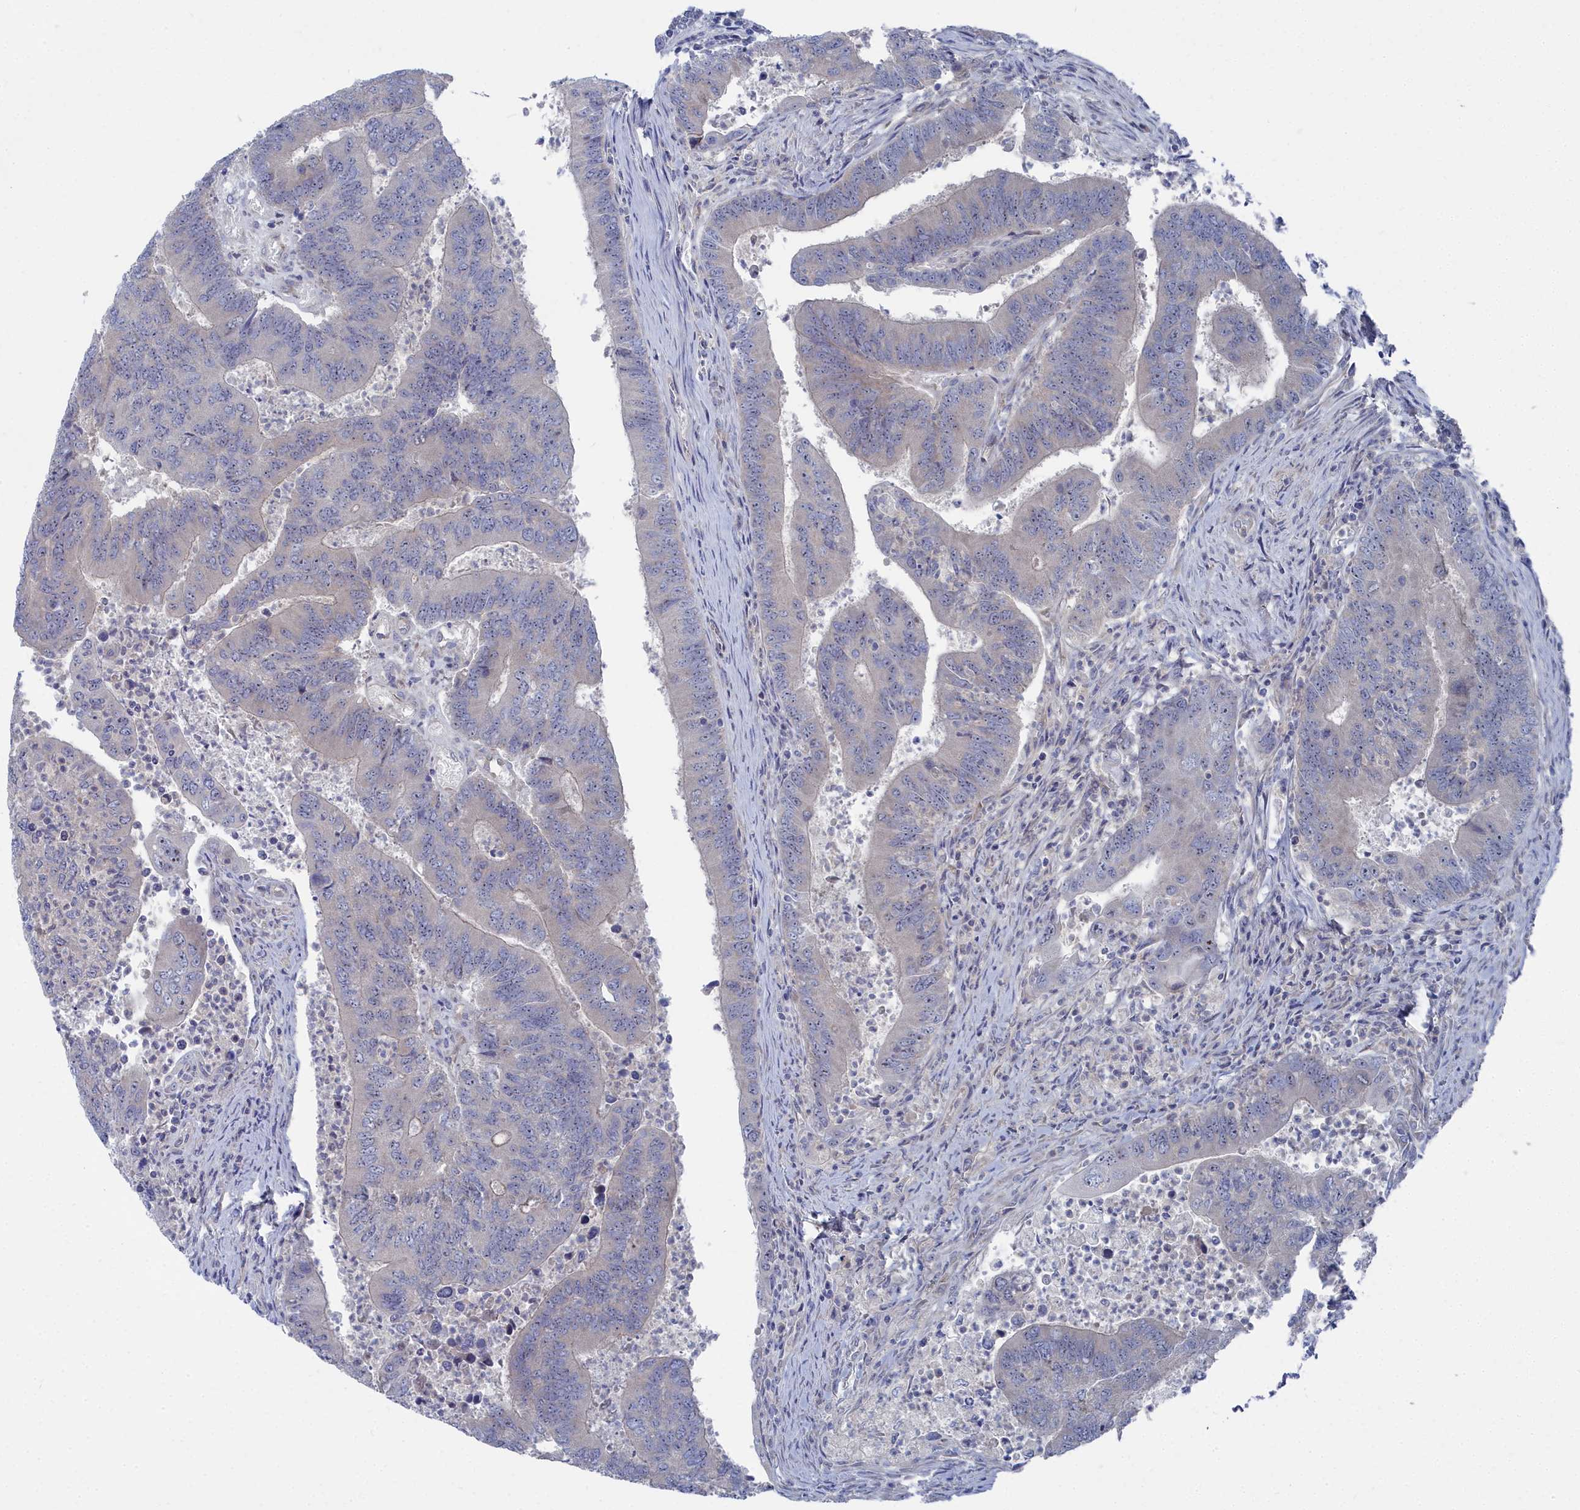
{"staining": {"intensity": "negative", "quantity": "none", "location": "none"}, "tissue": "colorectal cancer", "cell_type": "Tumor cells", "image_type": "cancer", "snomed": [{"axis": "morphology", "description": "Adenocarcinoma, NOS"}, {"axis": "topography", "description": "Colon"}], "caption": "This histopathology image is of colorectal adenocarcinoma stained with IHC to label a protein in brown with the nuclei are counter-stained blue. There is no expression in tumor cells. Brightfield microscopy of immunohistochemistry (IHC) stained with DAB (brown) and hematoxylin (blue), captured at high magnification.", "gene": "CCDC149", "patient": {"sex": "female", "age": 67}}